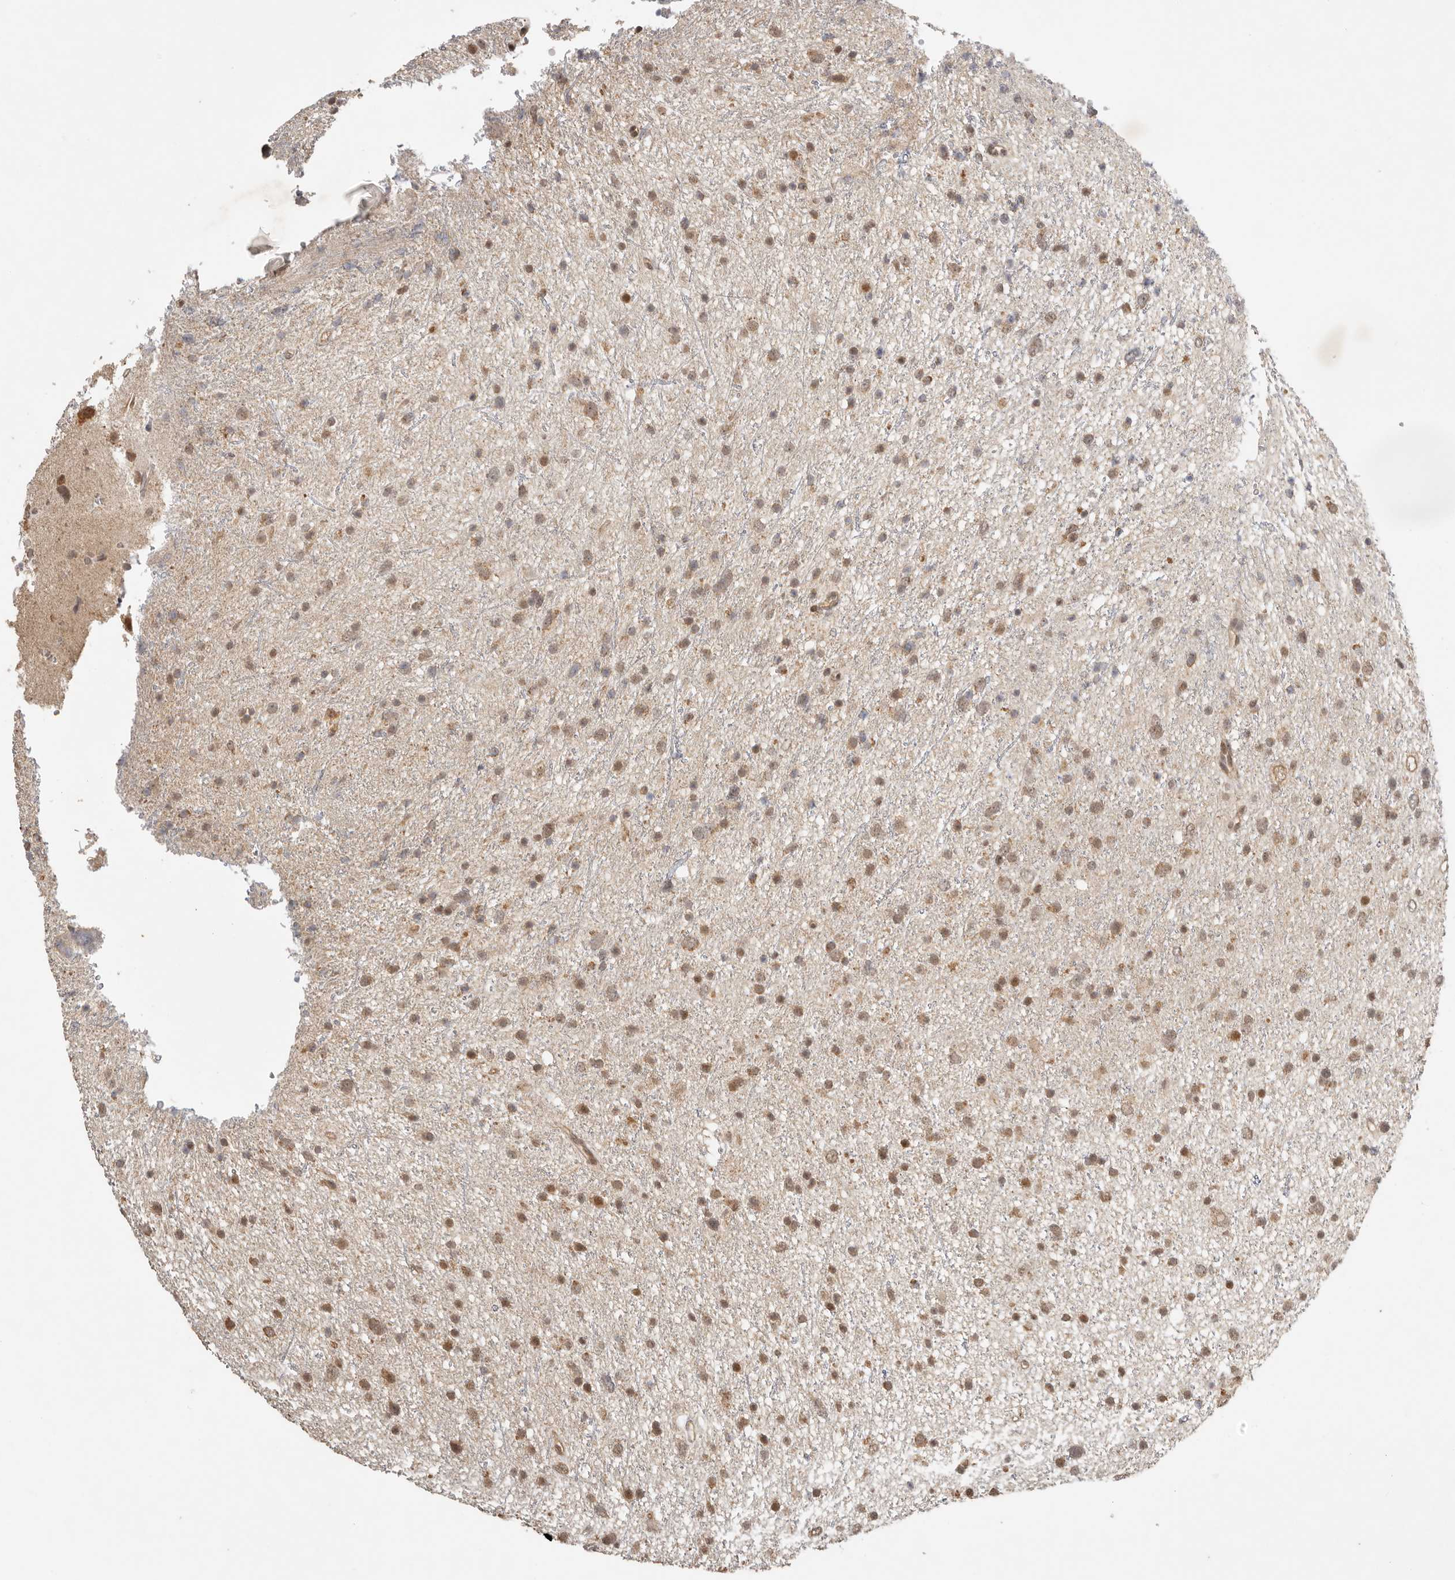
{"staining": {"intensity": "weak", "quantity": "25%-75%", "location": "cytoplasmic/membranous,nuclear"}, "tissue": "glioma", "cell_type": "Tumor cells", "image_type": "cancer", "snomed": [{"axis": "morphology", "description": "Glioma, malignant, Low grade"}, {"axis": "topography", "description": "Cerebral cortex"}], "caption": "The histopathology image exhibits staining of malignant low-grade glioma, revealing weak cytoplasmic/membranous and nuclear protein positivity (brown color) within tumor cells. (DAB (3,3'-diaminobenzidine) = brown stain, brightfield microscopy at high magnification).", "gene": "SEC14L1", "patient": {"sex": "female", "age": 39}}